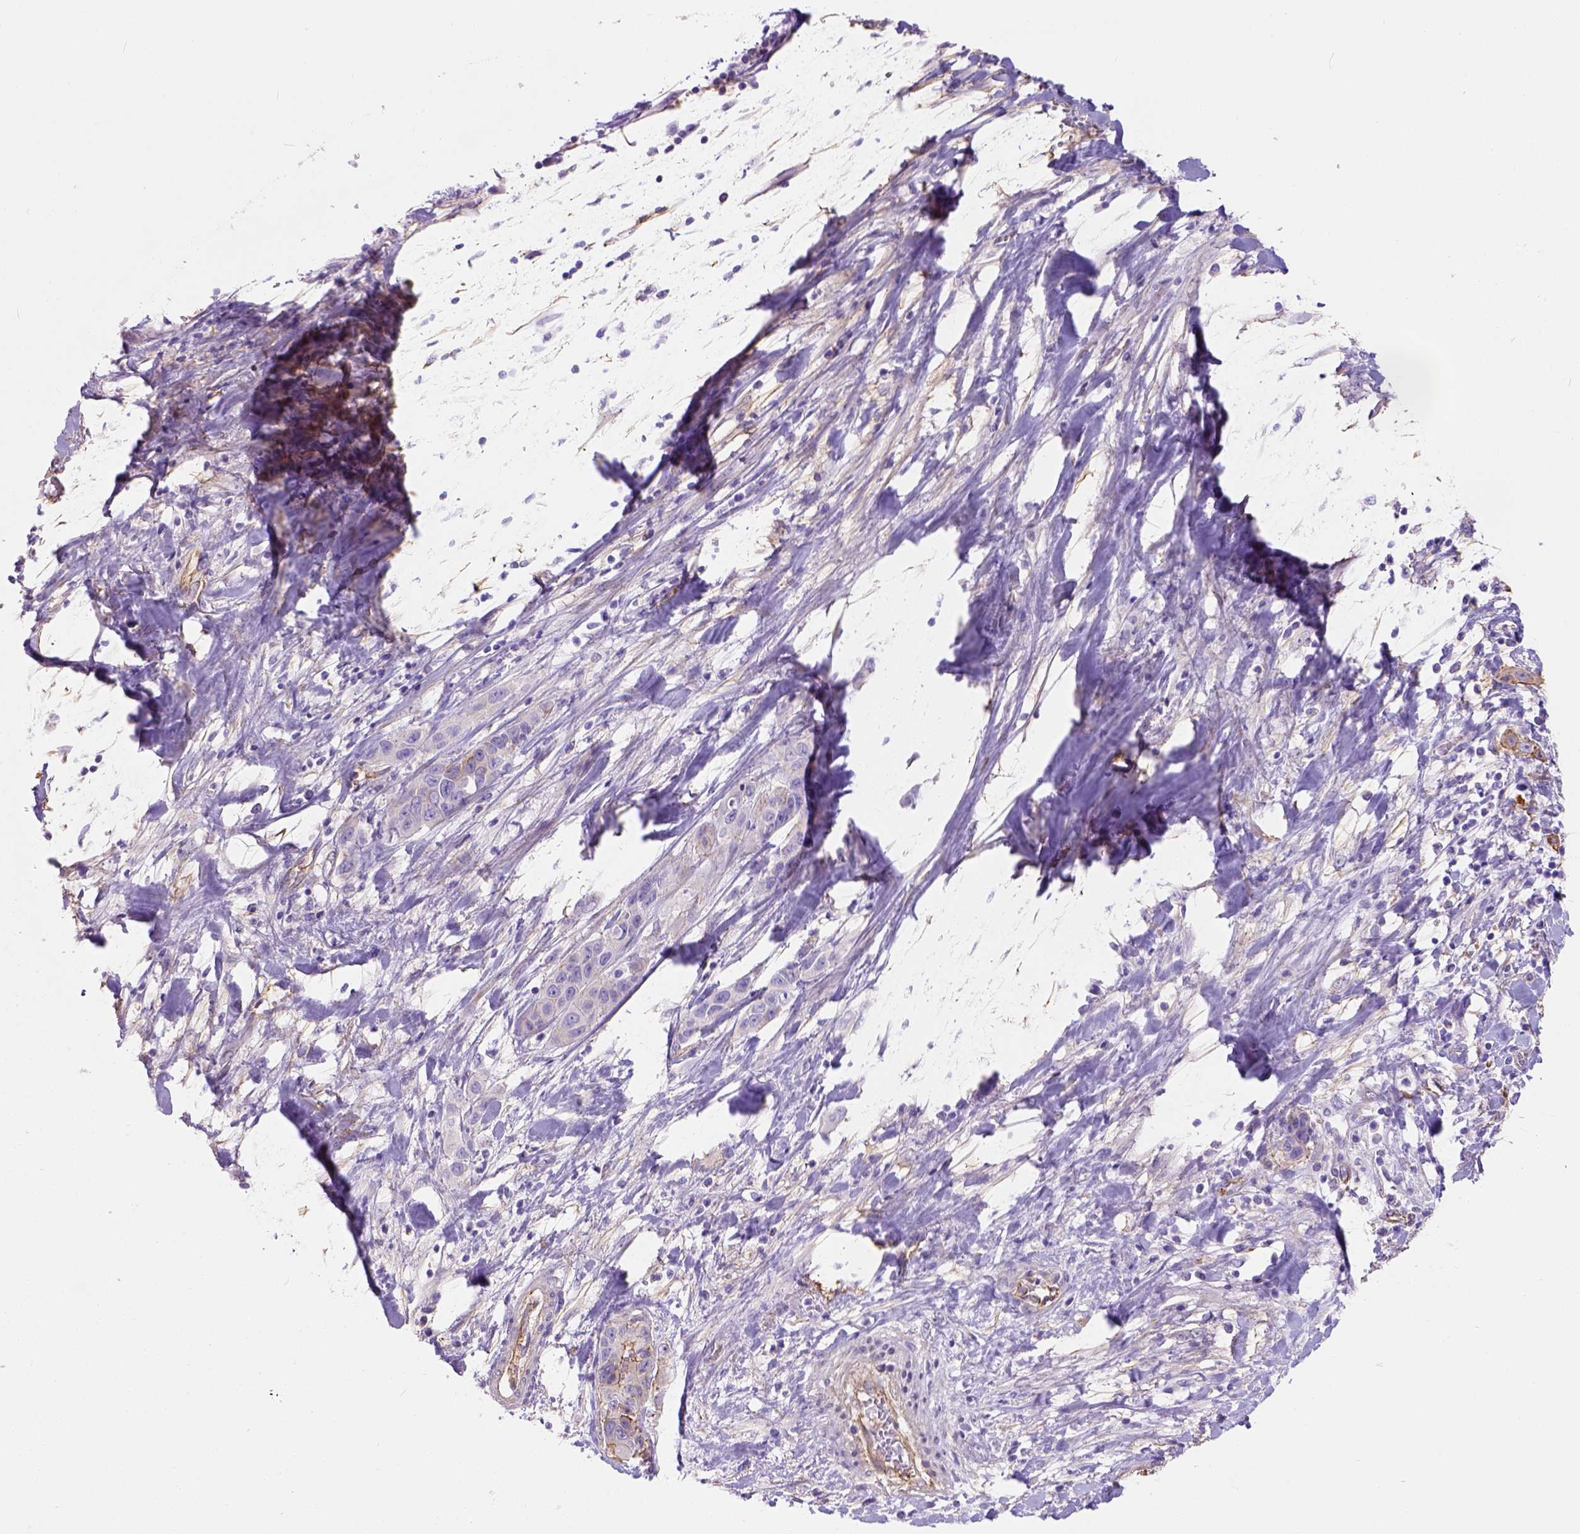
{"staining": {"intensity": "negative", "quantity": "none", "location": "none"}, "tissue": "liver cancer", "cell_type": "Tumor cells", "image_type": "cancer", "snomed": [{"axis": "morphology", "description": "Cholangiocarcinoma"}, {"axis": "topography", "description": "Liver"}], "caption": "High power microscopy histopathology image of an IHC histopathology image of liver cancer (cholangiocarcinoma), revealing no significant positivity in tumor cells.", "gene": "PHF7", "patient": {"sex": "female", "age": 52}}